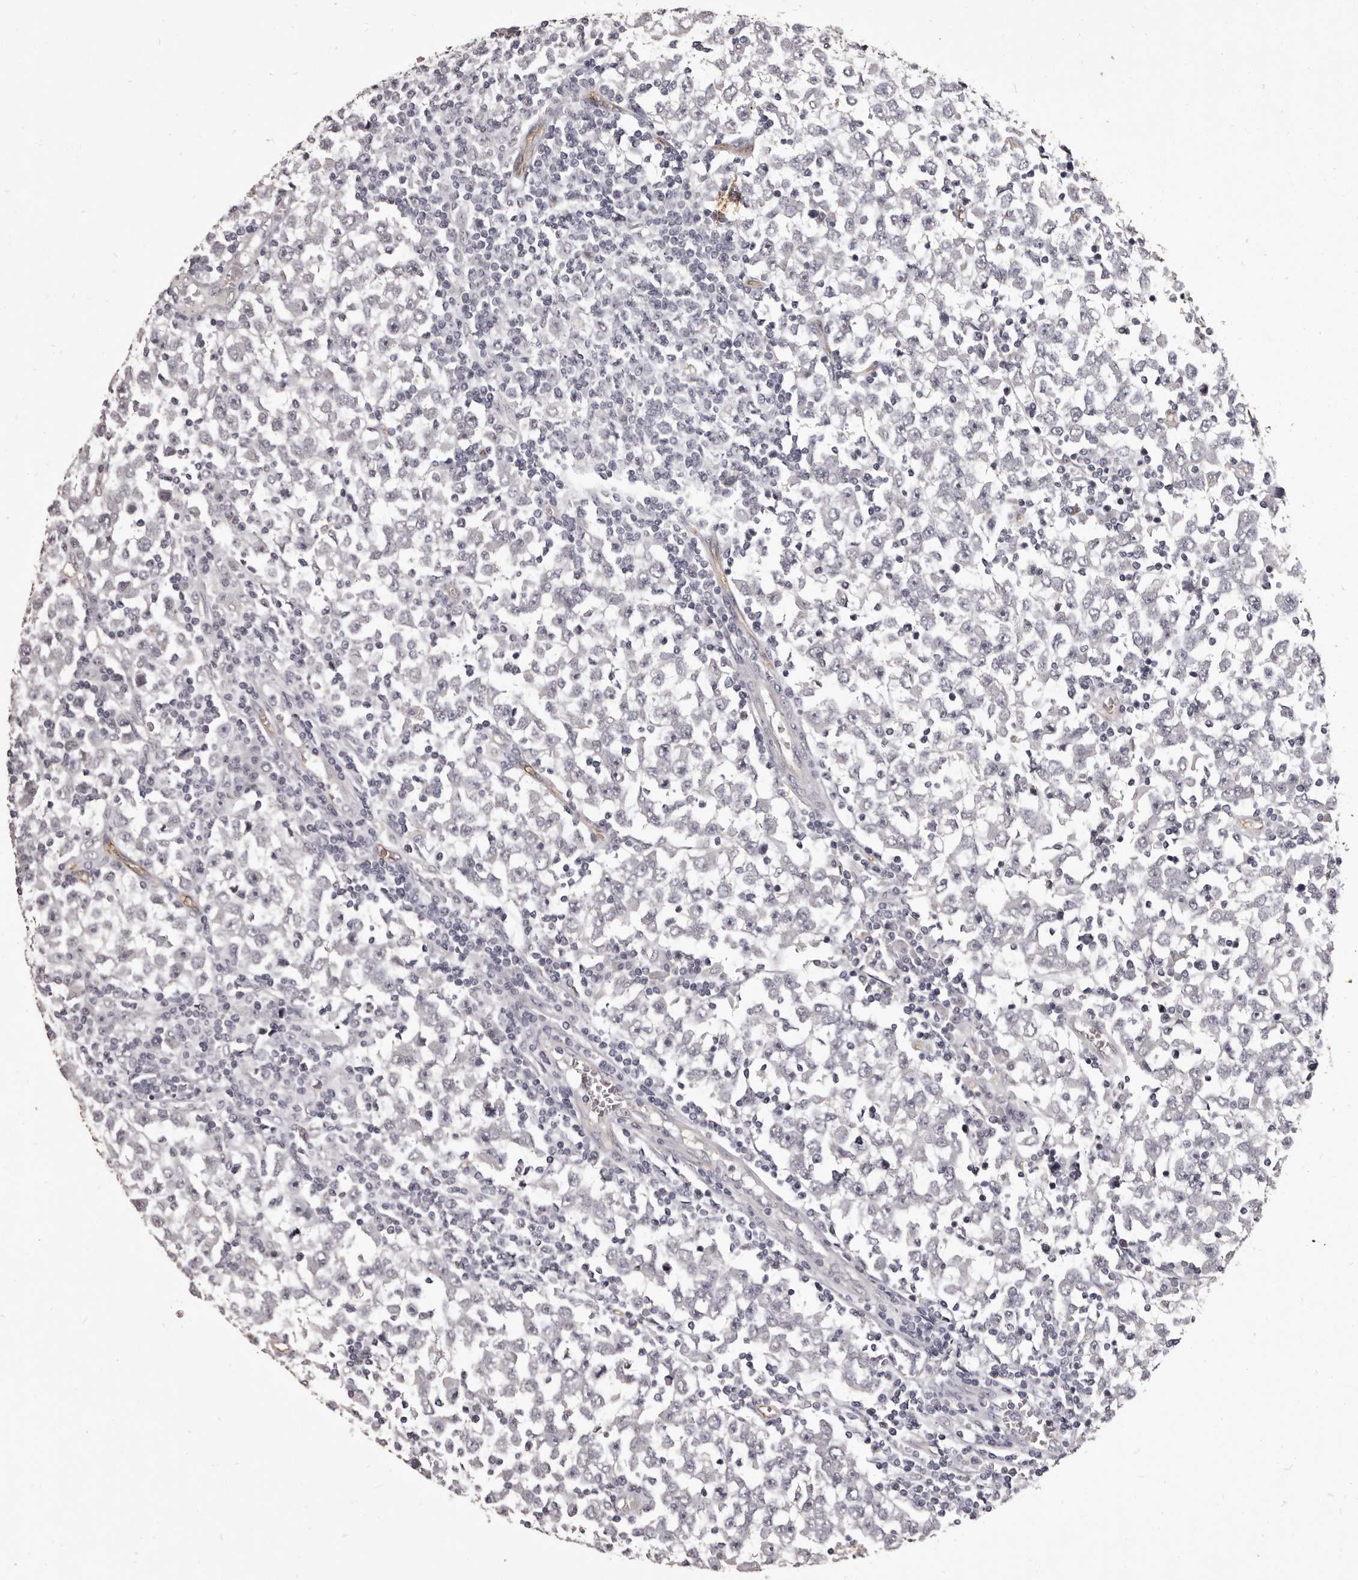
{"staining": {"intensity": "negative", "quantity": "none", "location": "none"}, "tissue": "testis cancer", "cell_type": "Tumor cells", "image_type": "cancer", "snomed": [{"axis": "morphology", "description": "Seminoma, NOS"}, {"axis": "topography", "description": "Testis"}], "caption": "DAB immunohistochemical staining of human testis cancer (seminoma) displays no significant staining in tumor cells.", "gene": "GPR78", "patient": {"sex": "male", "age": 65}}